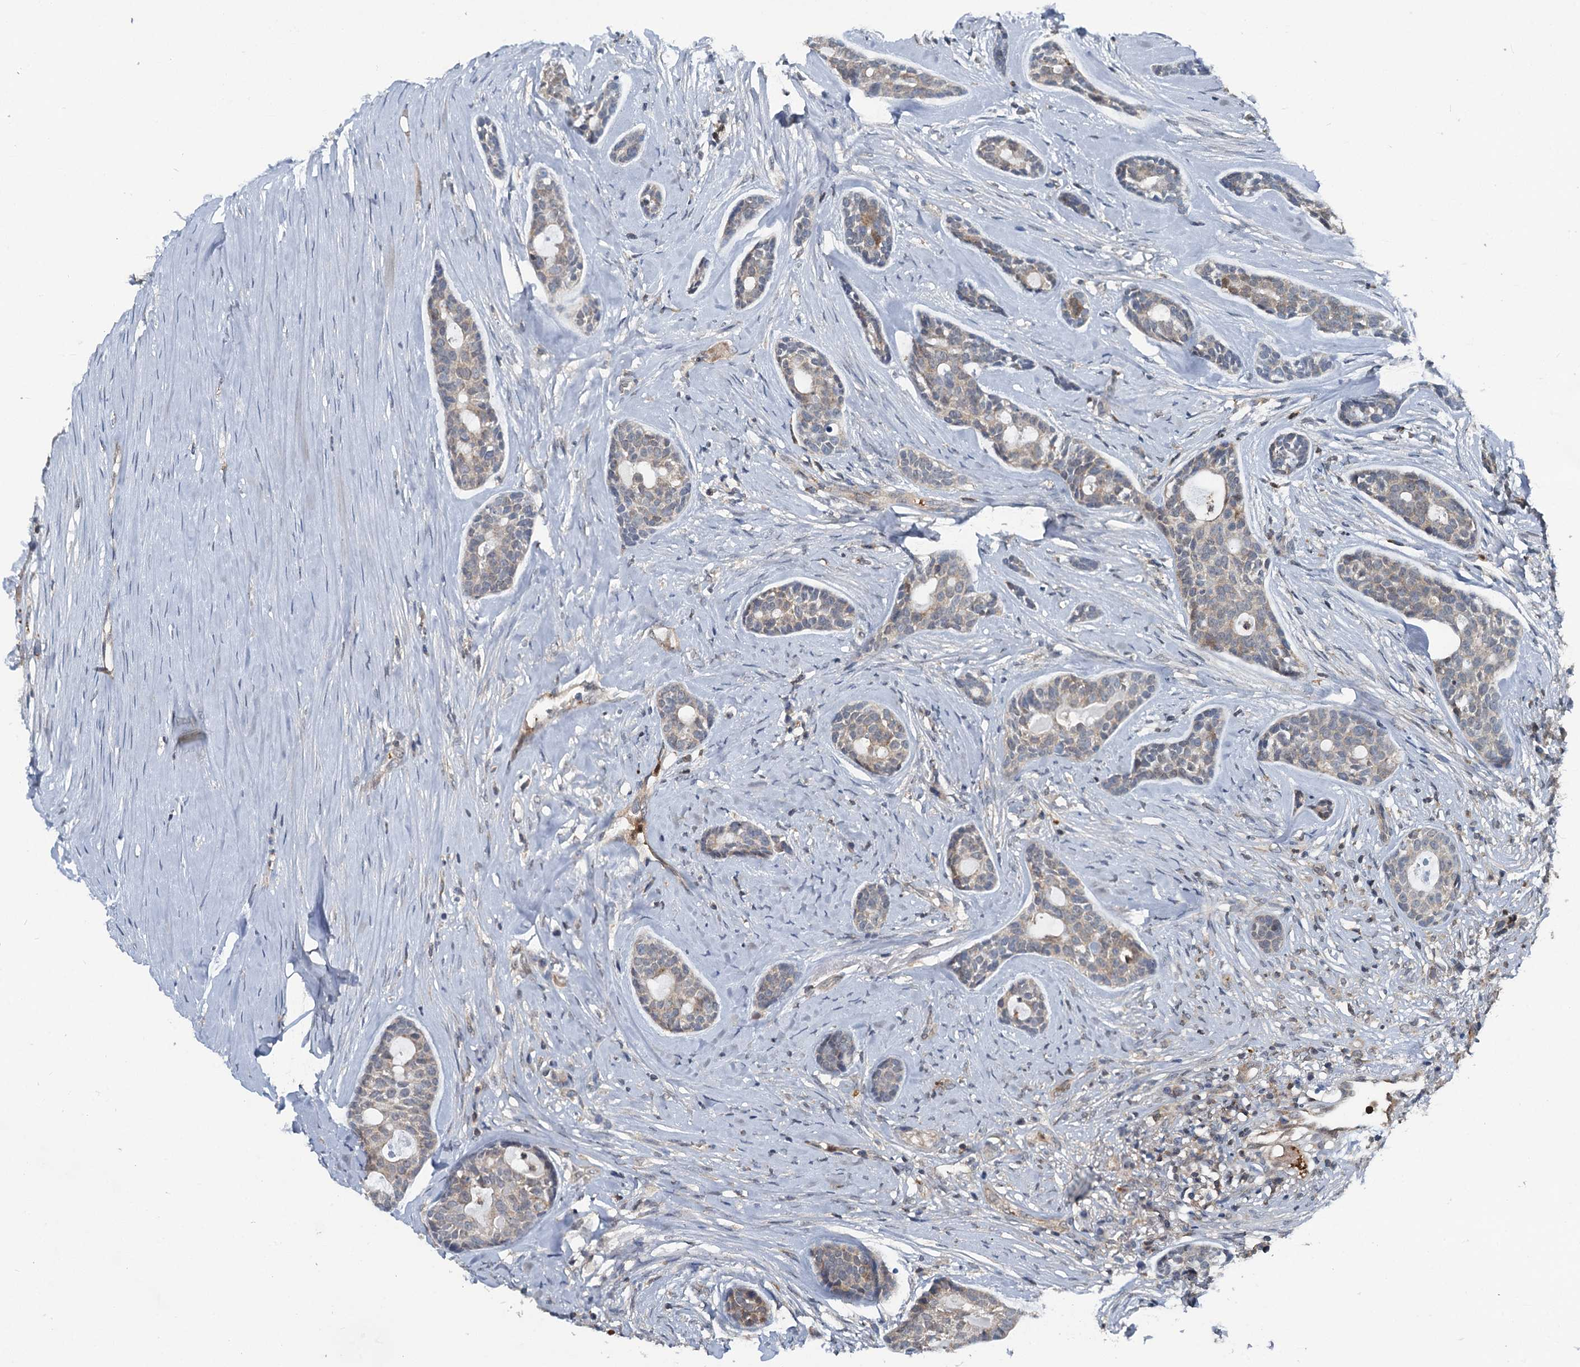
{"staining": {"intensity": "weak", "quantity": "<25%", "location": "cytoplasmic/membranous"}, "tissue": "head and neck cancer", "cell_type": "Tumor cells", "image_type": "cancer", "snomed": [{"axis": "morphology", "description": "Adenocarcinoma, NOS"}, {"axis": "topography", "description": "Subcutis"}, {"axis": "topography", "description": "Head-Neck"}], "caption": "Human head and neck adenocarcinoma stained for a protein using immunohistochemistry (IHC) exhibits no positivity in tumor cells.", "gene": "GCLM", "patient": {"sex": "female", "age": 73}}